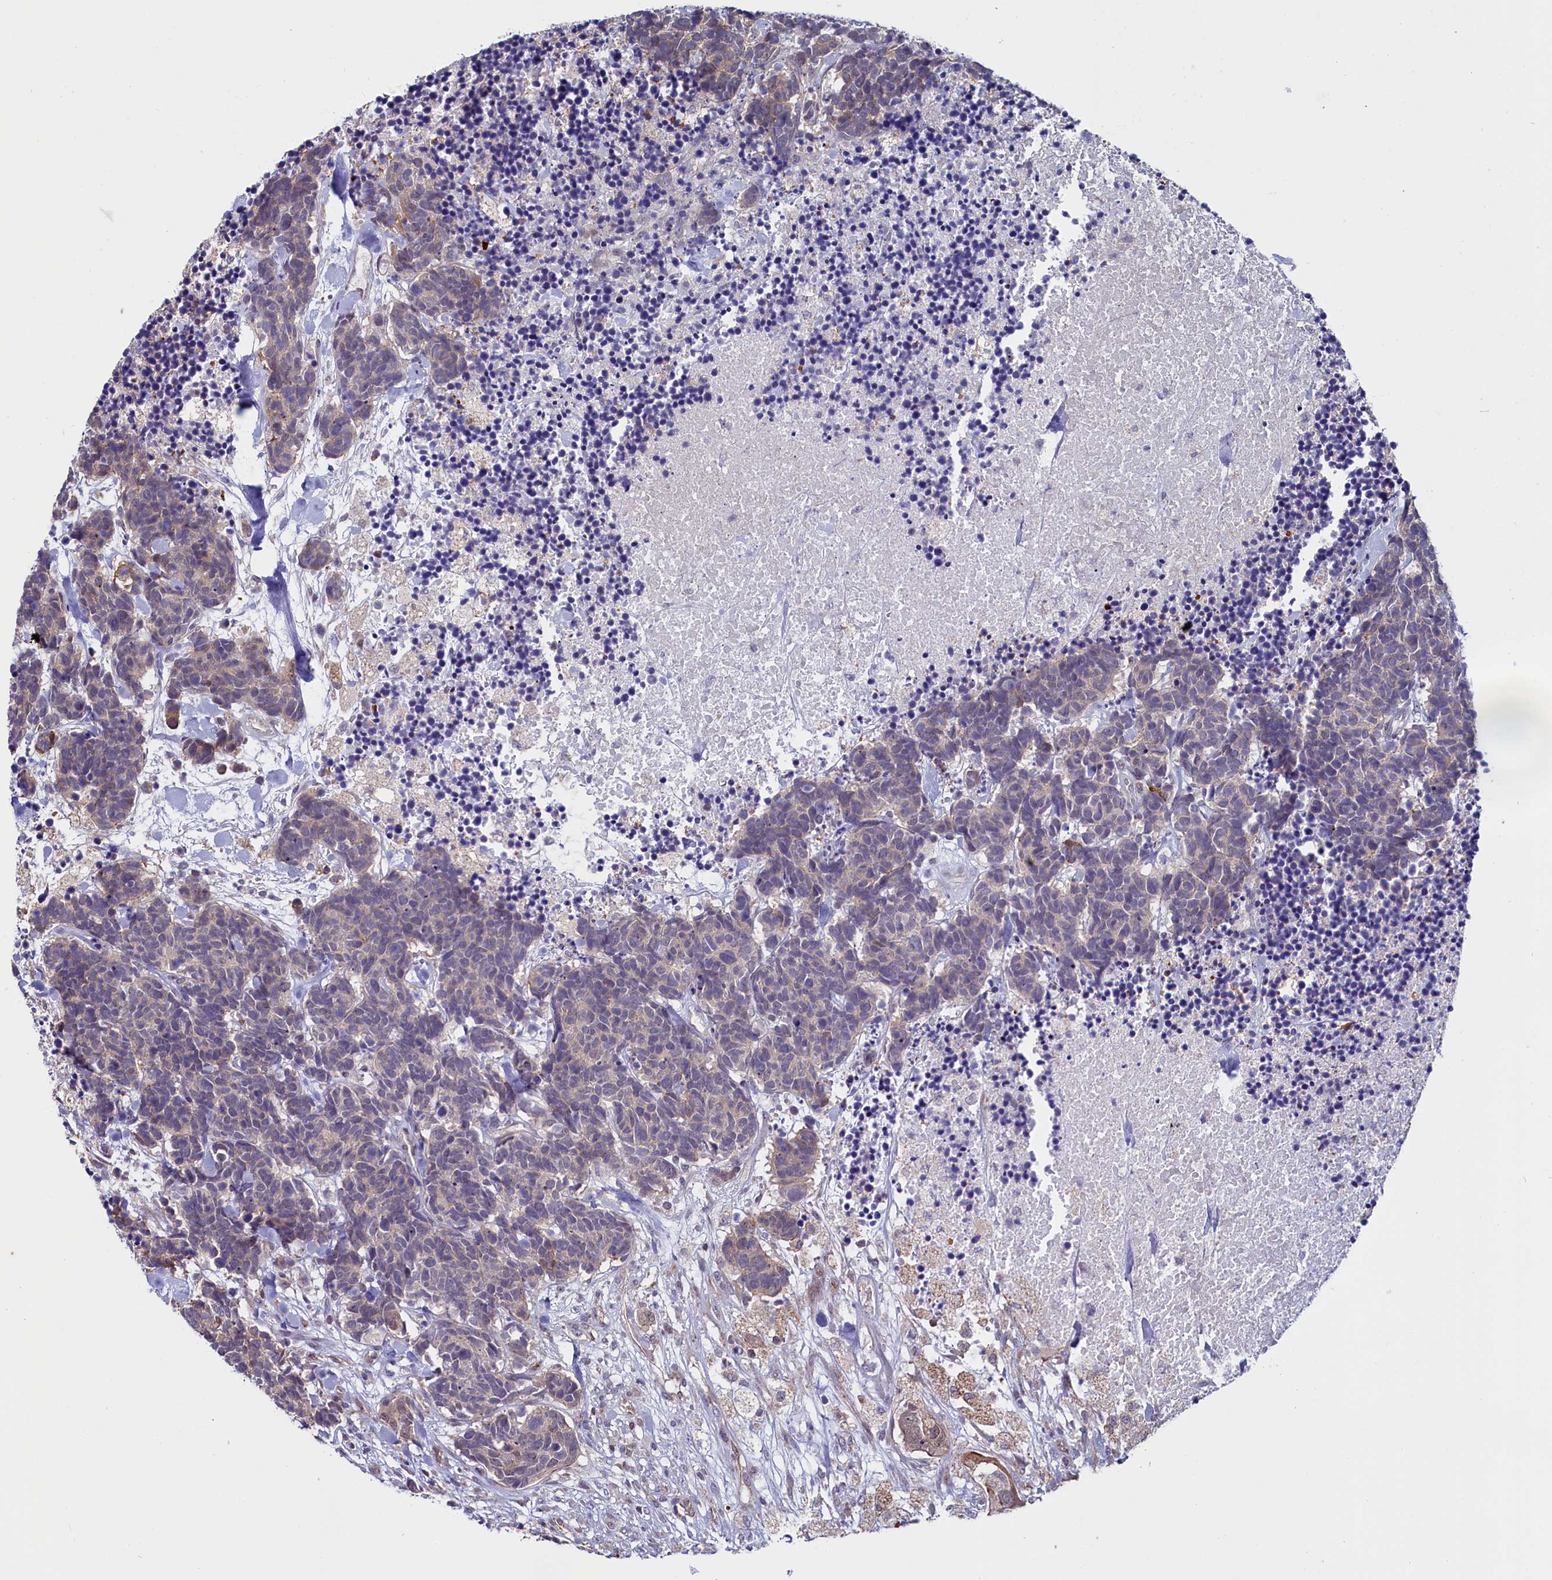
{"staining": {"intensity": "weak", "quantity": "<25%", "location": "cytoplasmic/membranous"}, "tissue": "carcinoid", "cell_type": "Tumor cells", "image_type": "cancer", "snomed": [{"axis": "morphology", "description": "Carcinoma, NOS"}, {"axis": "morphology", "description": "Carcinoid, malignant, NOS"}, {"axis": "topography", "description": "Prostate"}], "caption": "This is an immunohistochemistry photomicrograph of malignant carcinoid. There is no positivity in tumor cells.", "gene": "CIAPIN1", "patient": {"sex": "male", "age": 57}}